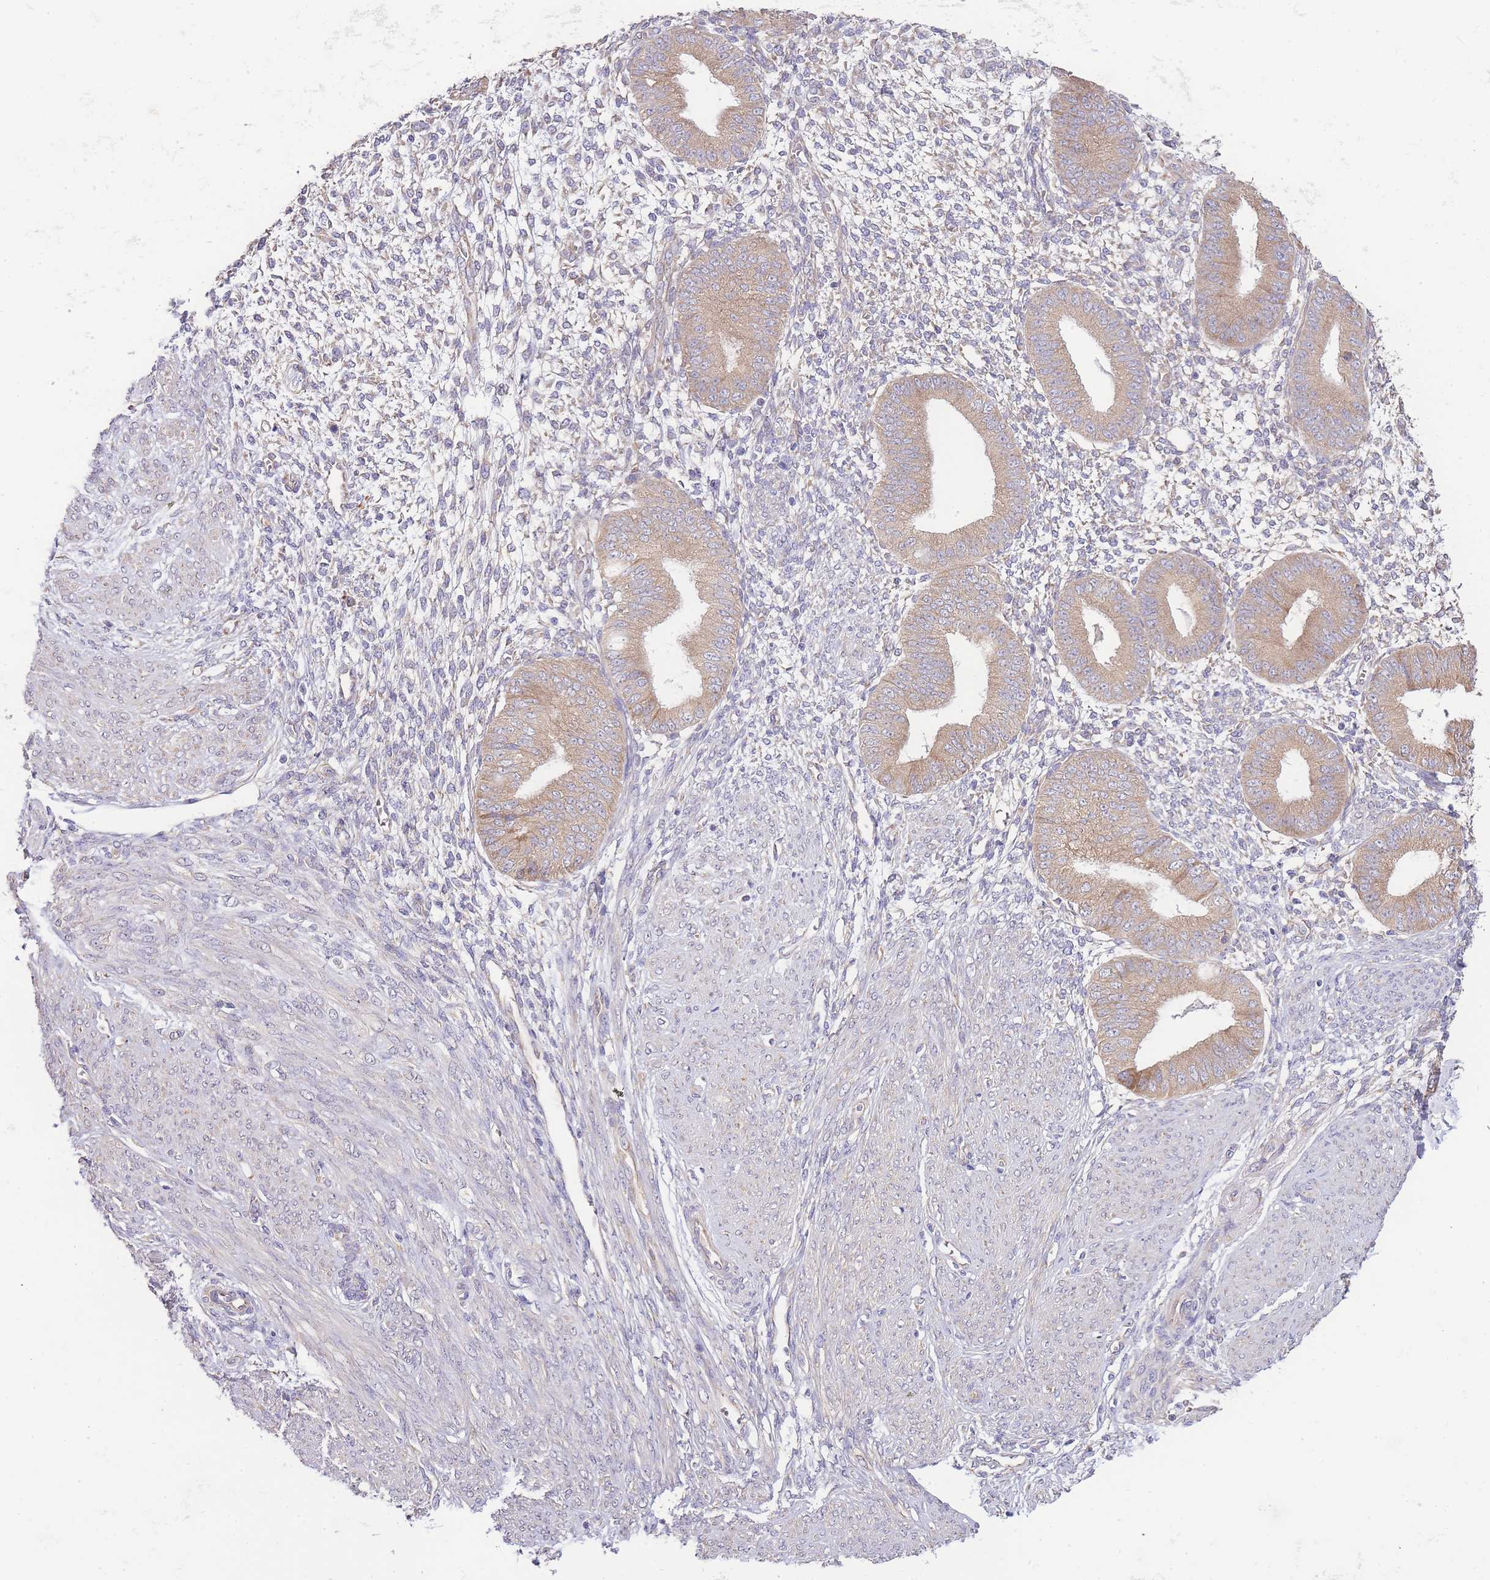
{"staining": {"intensity": "weak", "quantity": "<25%", "location": "cytoplasmic/membranous"}, "tissue": "endometrium", "cell_type": "Cells in endometrial stroma", "image_type": "normal", "snomed": [{"axis": "morphology", "description": "Normal tissue, NOS"}, {"axis": "topography", "description": "Endometrium"}], "caption": "Immunohistochemical staining of normal human endometrium demonstrates no significant expression in cells in endometrial stroma.", "gene": "BEX1", "patient": {"sex": "female", "age": 49}}